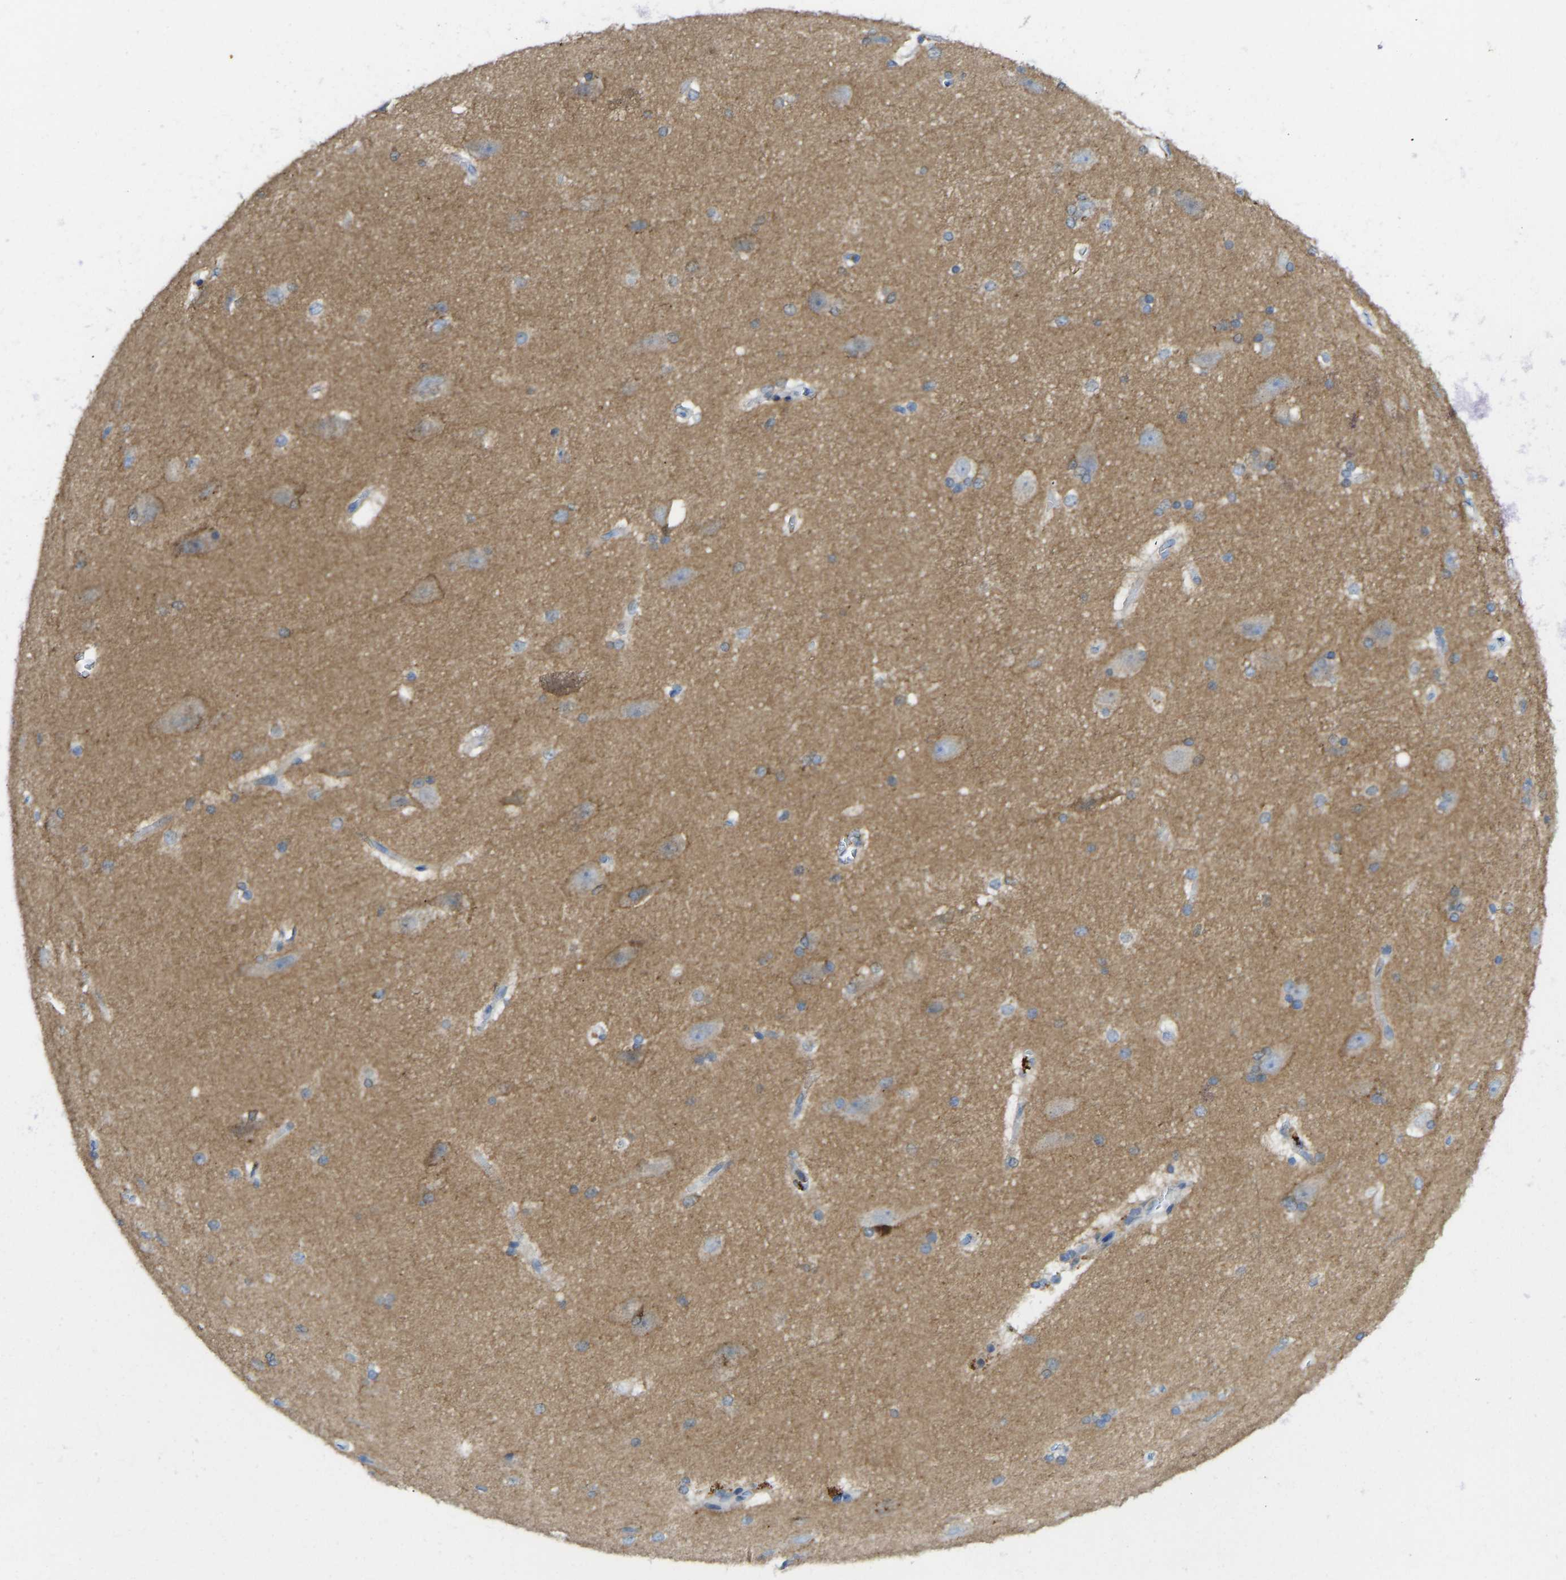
{"staining": {"intensity": "negative", "quantity": "none", "location": "none"}, "tissue": "cerebral cortex", "cell_type": "Endothelial cells", "image_type": "normal", "snomed": [{"axis": "morphology", "description": "Normal tissue, NOS"}, {"axis": "topography", "description": "Cerebral cortex"}, {"axis": "topography", "description": "Hippocampus"}], "caption": "There is no significant staining in endothelial cells of cerebral cortex.", "gene": "NDRG3", "patient": {"sex": "female", "age": 19}}